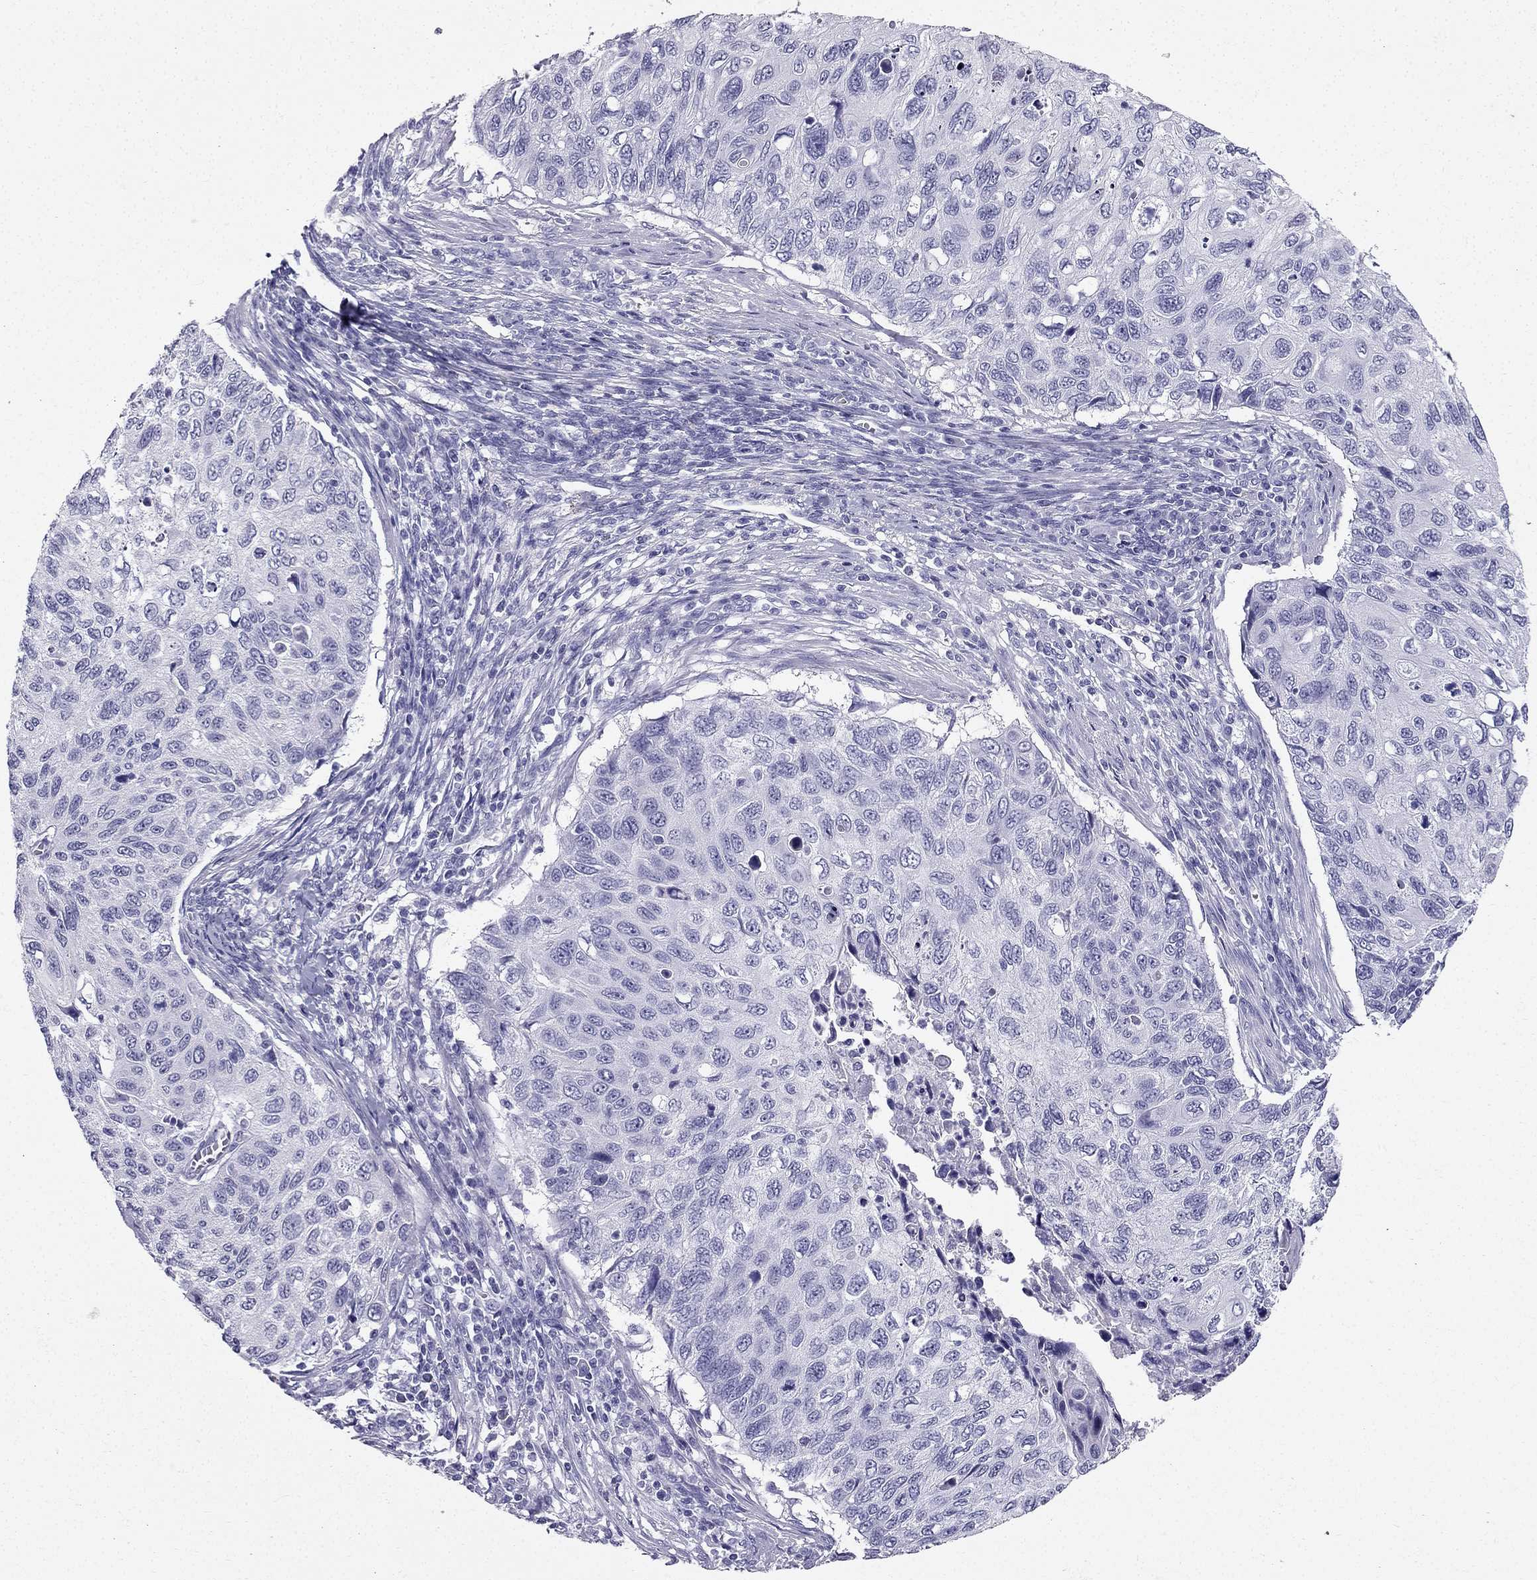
{"staining": {"intensity": "negative", "quantity": "none", "location": "none"}, "tissue": "cervical cancer", "cell_type": "Tumor cells", "image_type": "cancer", "snomed": [{"axis": "morphology", "description": "Squamous cell carcinoma, NOS"}, {"axis": "topography", "description": "Cervix"}], "caption": "An immunohistochemistry image of cervical cancer is shown. There is no staining in tumor cells of cervical cancer.", "gene": "TFF3", "patient": {"sex": "female", "age": 70}}